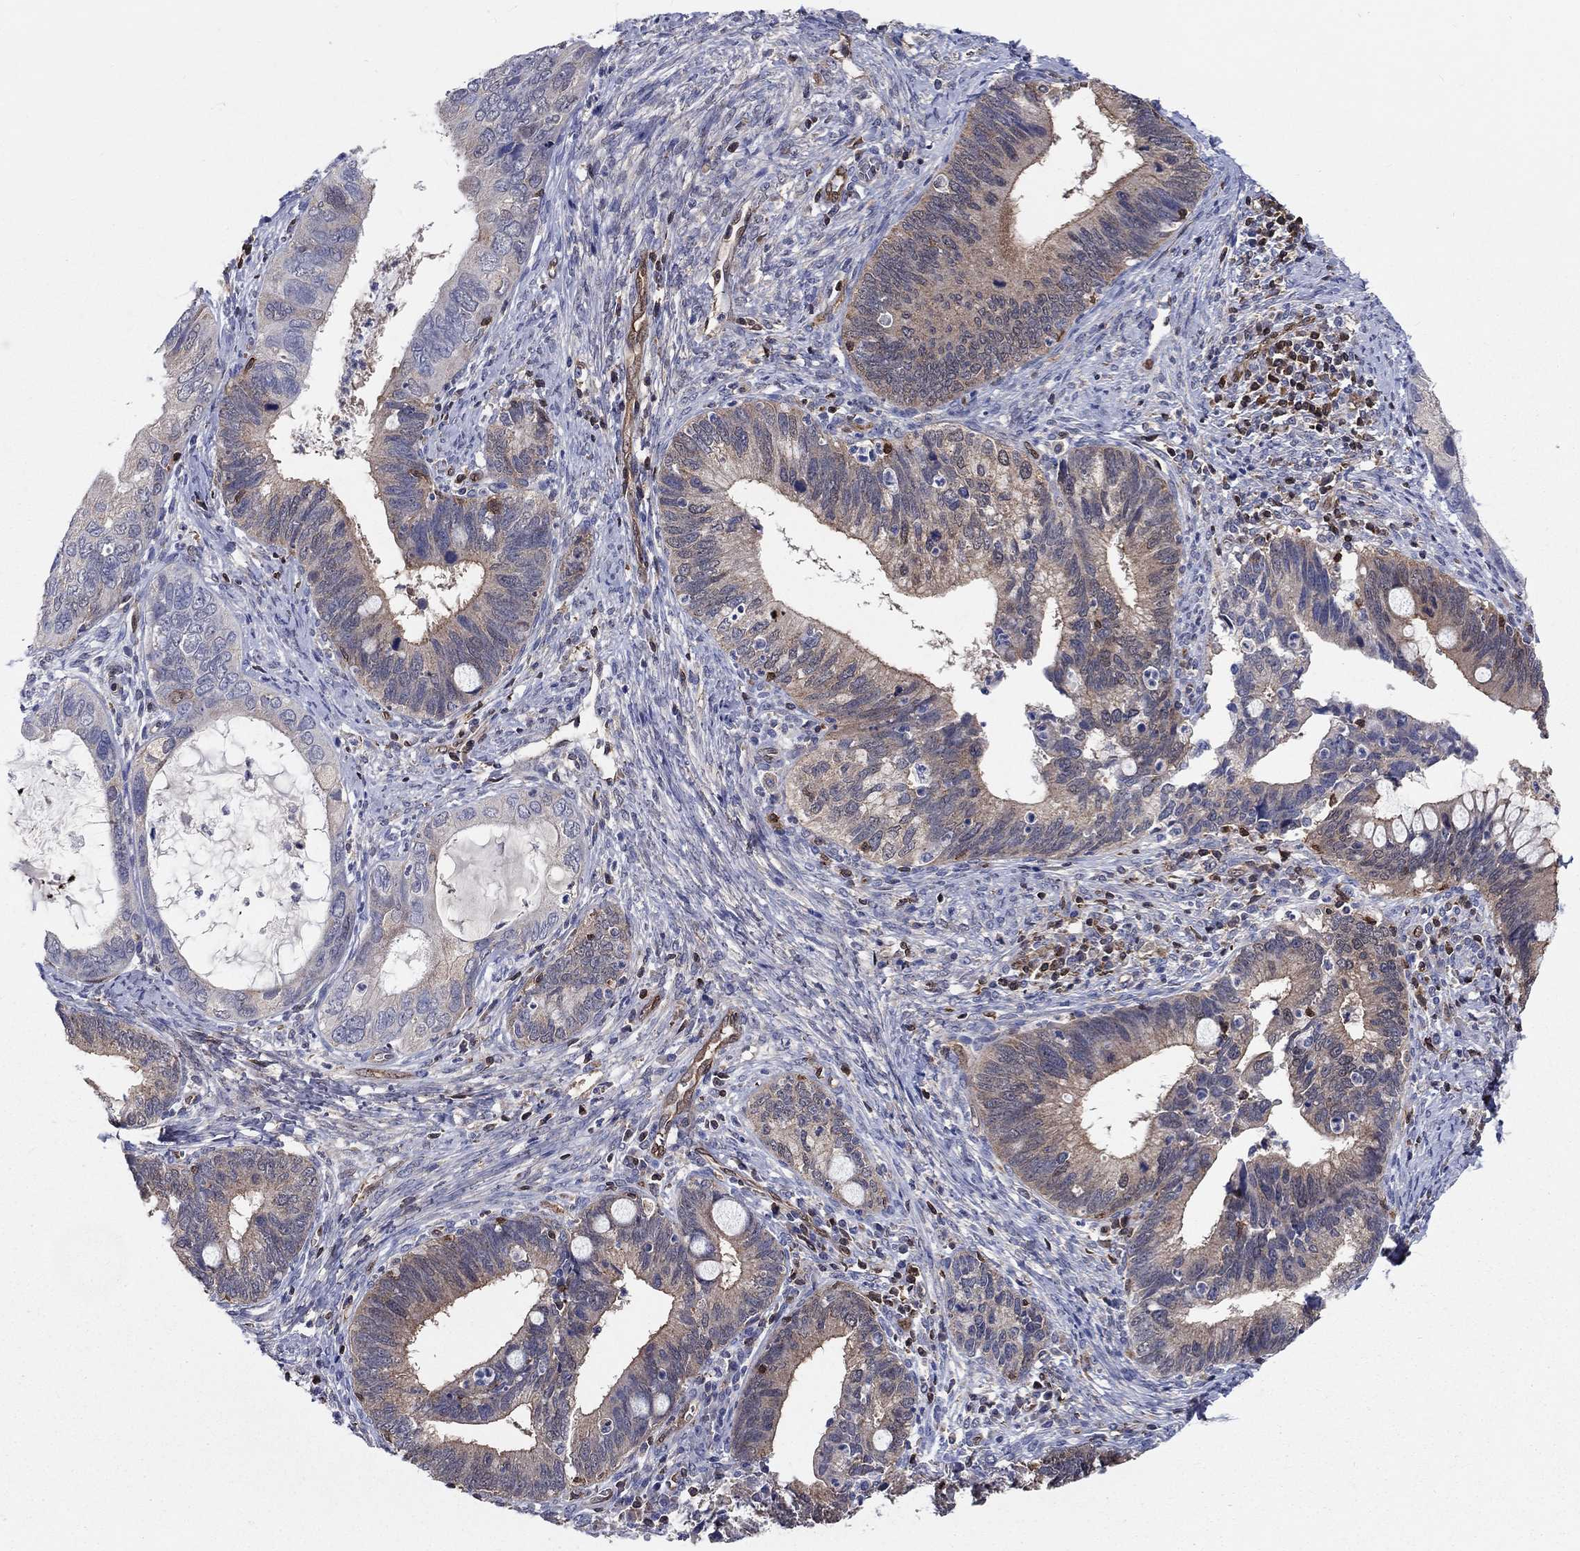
{"staining": {"intensity": "weak", "quantity": "<25%", "location": "cytoplasmic/membranous"}, "tissue": "cervical cancer", "cell_type": "Tumor cells", "image_type": "cancer", "snomed": [{"axis": "morphology", "description": "Adenocarcinoma, NOS"}, {"axis": "topography", "description": "Cervix"}], "caption": "The image shows no significant expression in tumor cells of cervical cancer. (DAB (3,3'-diaminobenzidine) IHC, high magnification).", "gene": "AGFG2", "patient": {"sex": "female", "age": 42}}